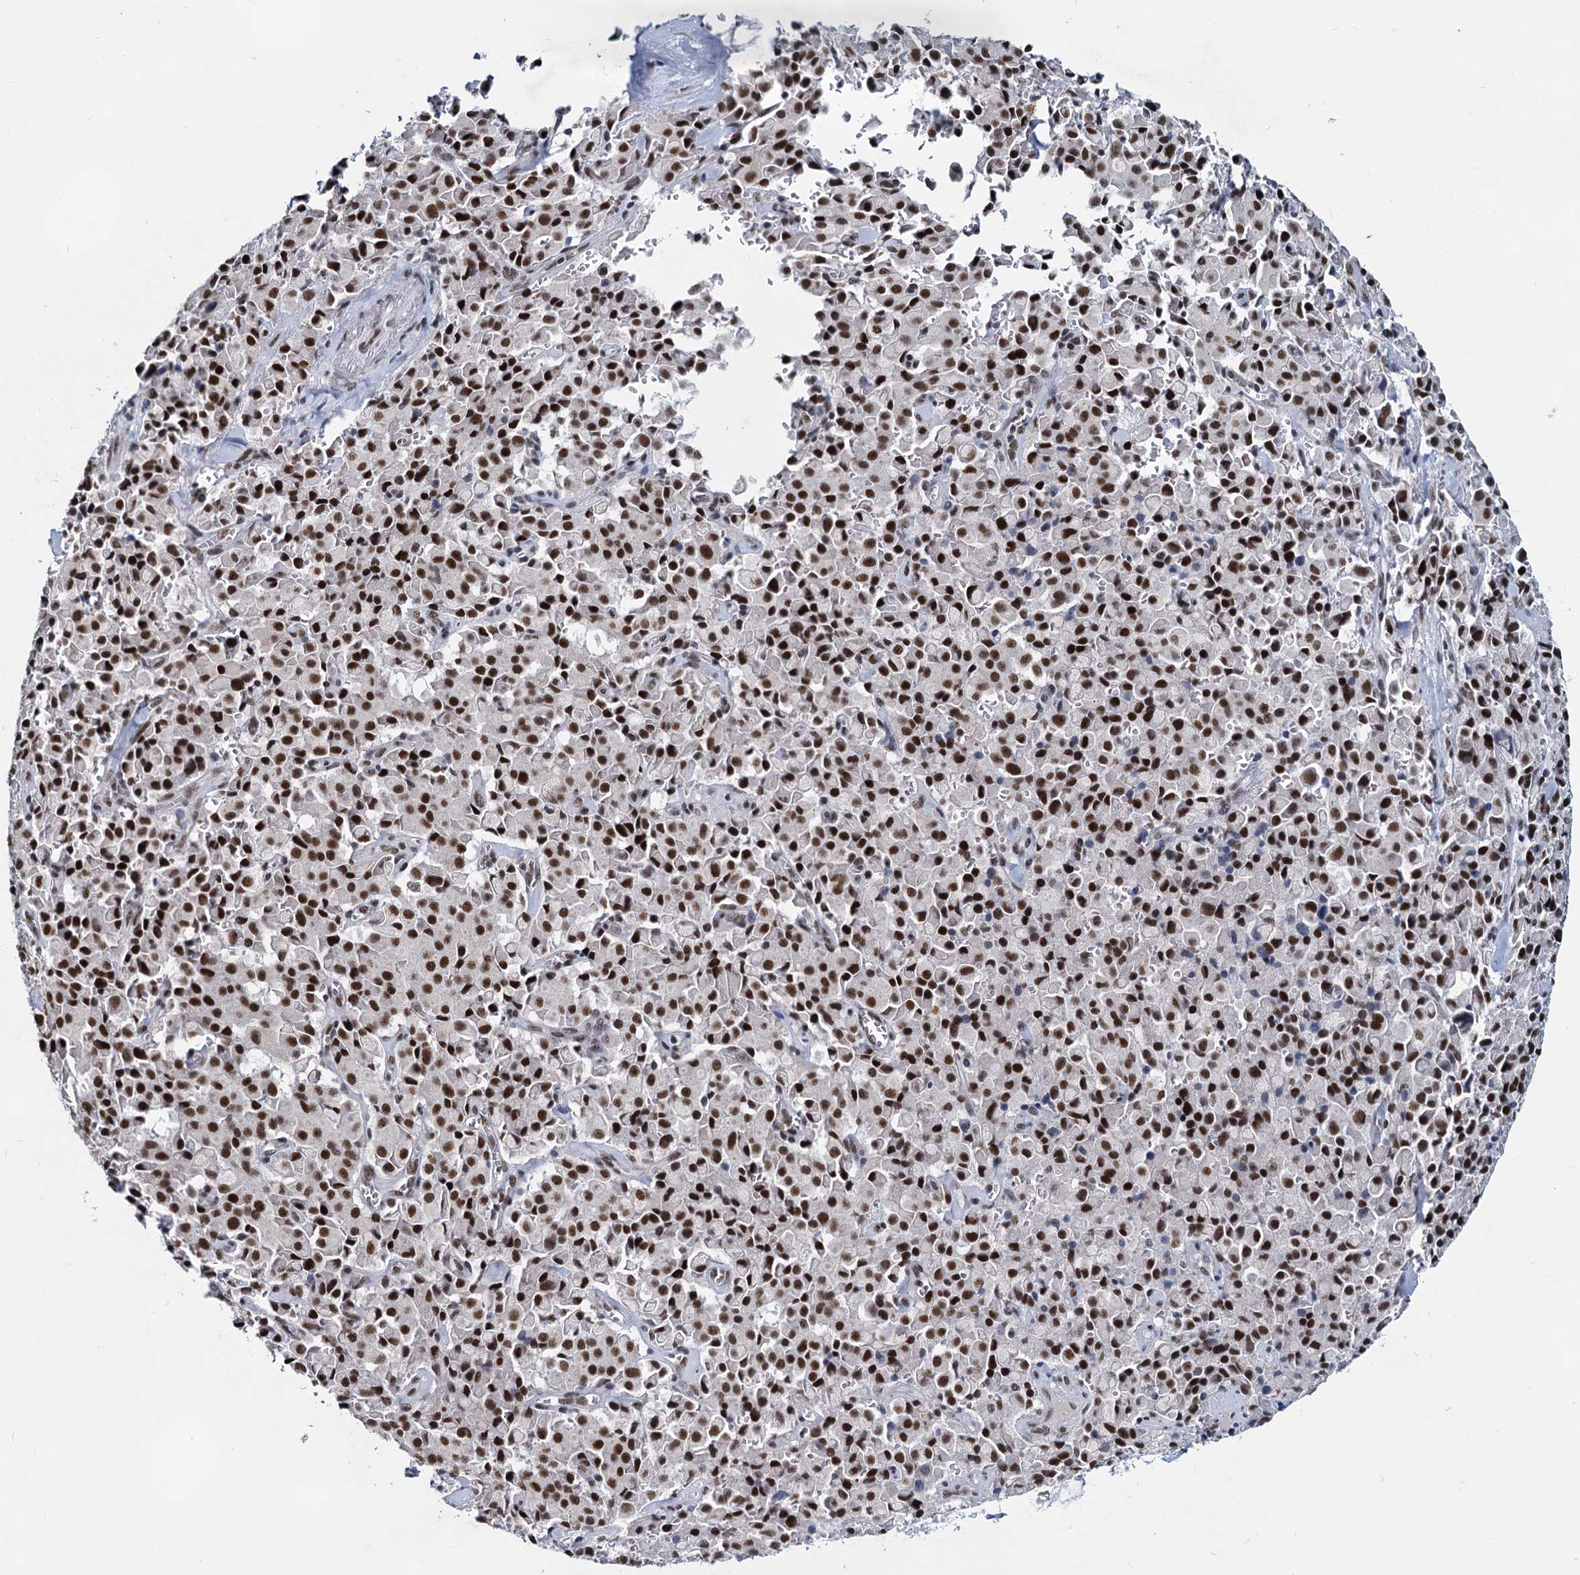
{"staining": {"intensity": "strong", "quantity": ">75%", "location": "nuclear"}, "tissue": "pancreatic cancer", "cell_type": "Tumor cells", "image_type": "cancer", "snomed": [{"axis": "morphology", "description": "Adenocarcinoma, NOS"}, {"axis": "topography", "description": "Pancreas"}], "caption": "Immunohistochemical staining of pancreatic cancer (adenocarcinoma) shows strong nuclear protein expression in about >75% of tumor cells. (DAB (3,3'-diaminobenzidine) IHC with brightfield microscopy, high magnification).", "gene": "METTL14", "patient": {"sex": "male", "age": 65}}